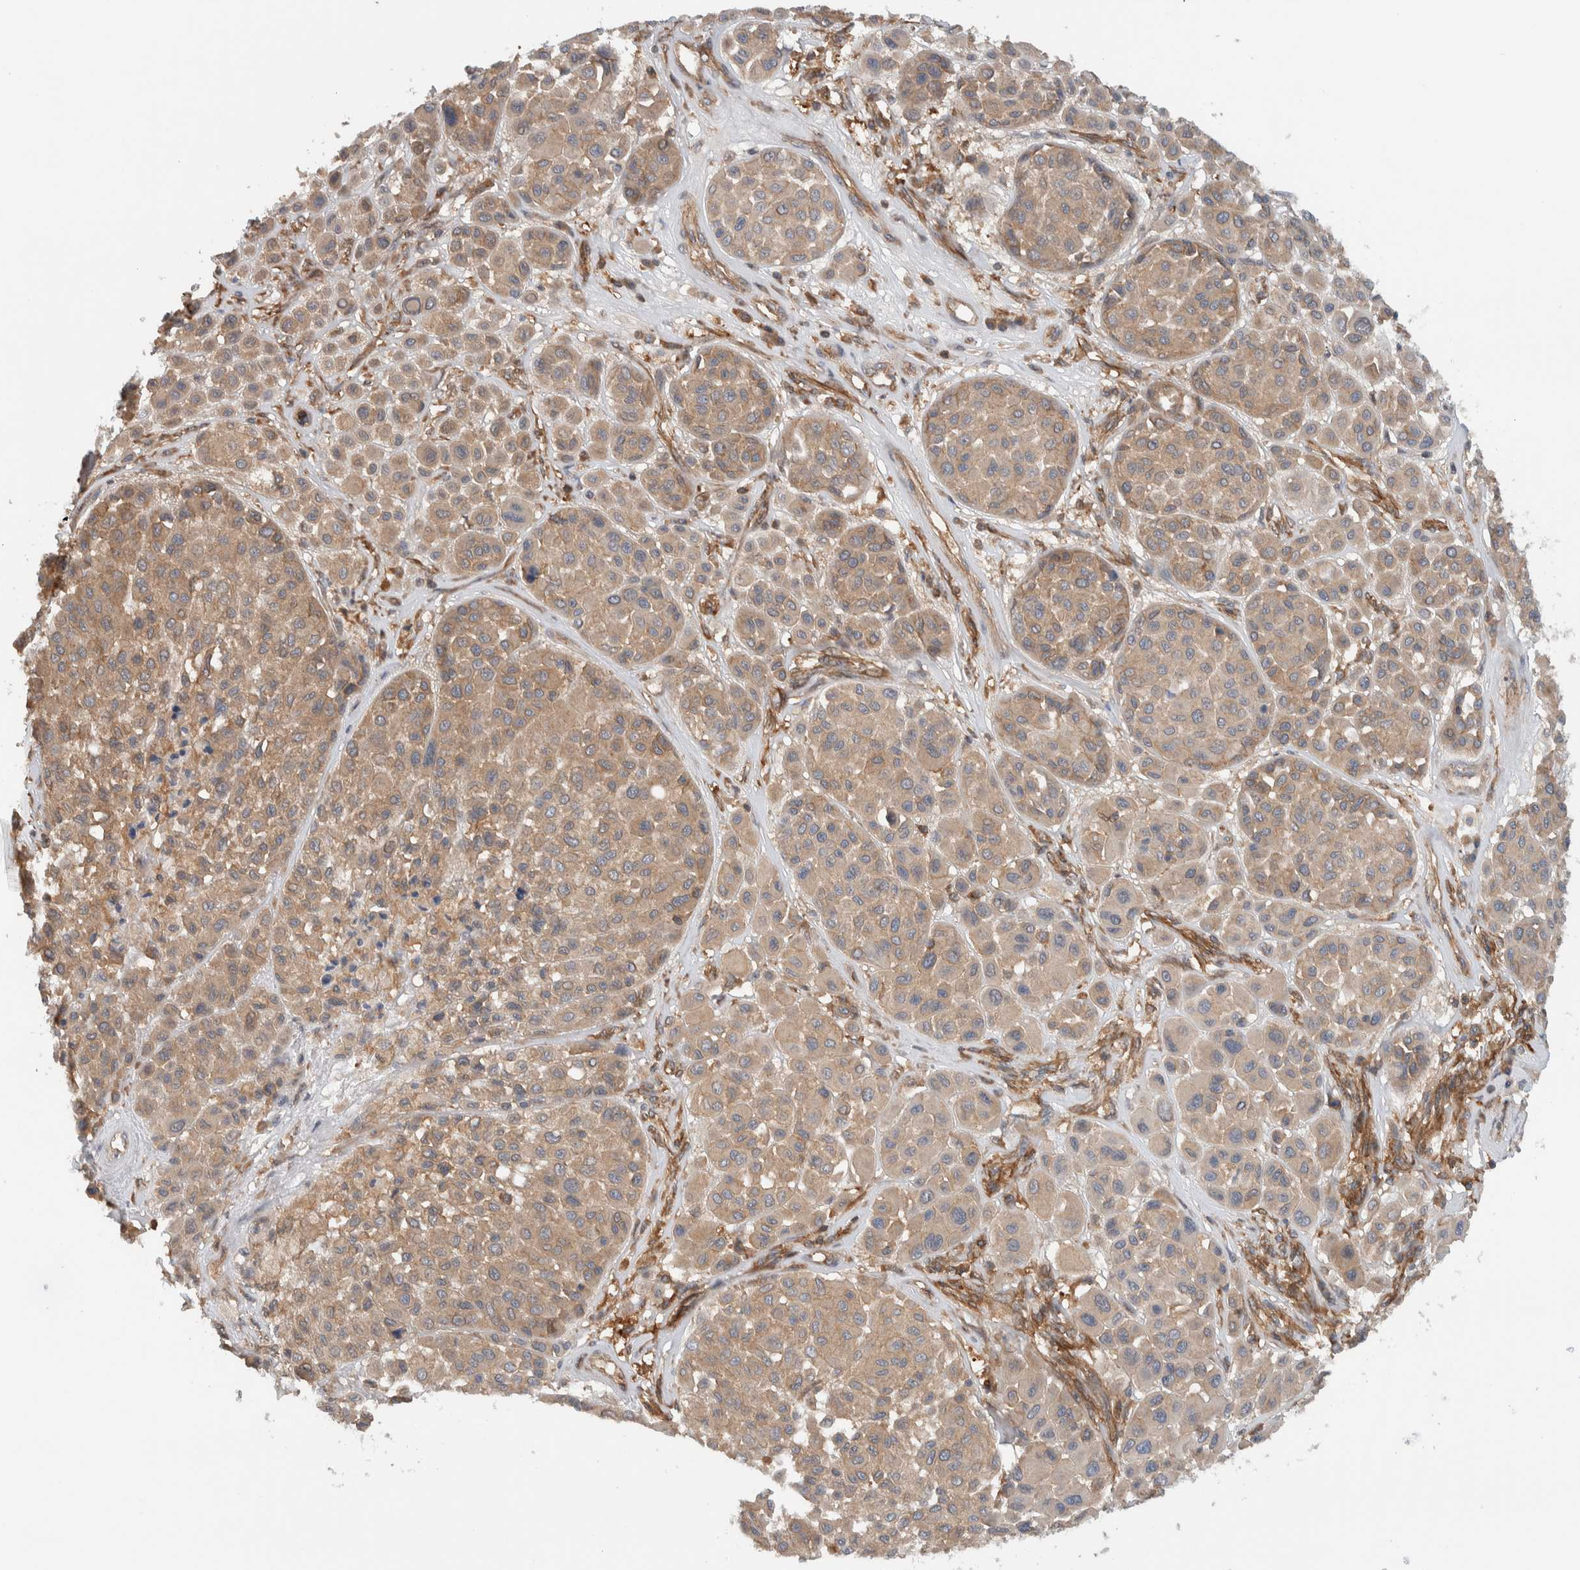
{"staining": {"intensity": "moderate", "quantity": ">75%", "location": "cytoplasmic/membranous"}, "tissue": "melanoma", "cell_type": "Tumor cells", "image_type": "cancer", "snomed": [{"axis": "morphology", "description": "Malignant melanoma, Metastatic site"}, {"axis": "topography", "description": "Soft tissue"}], "caption": "DAB (3,3'-diaminobenzidine) immunohistochemical staining of melanoma shows moderate cytoplasmic/membranous protein staining in about >75% of tumor cells. The protein is stained brown, and the nuclei are stained in blue (DAB IHC with brightfield microscopy, high magnification).", "gene": "MPRIP", "patient": {"sex": "male", "age": 41}}